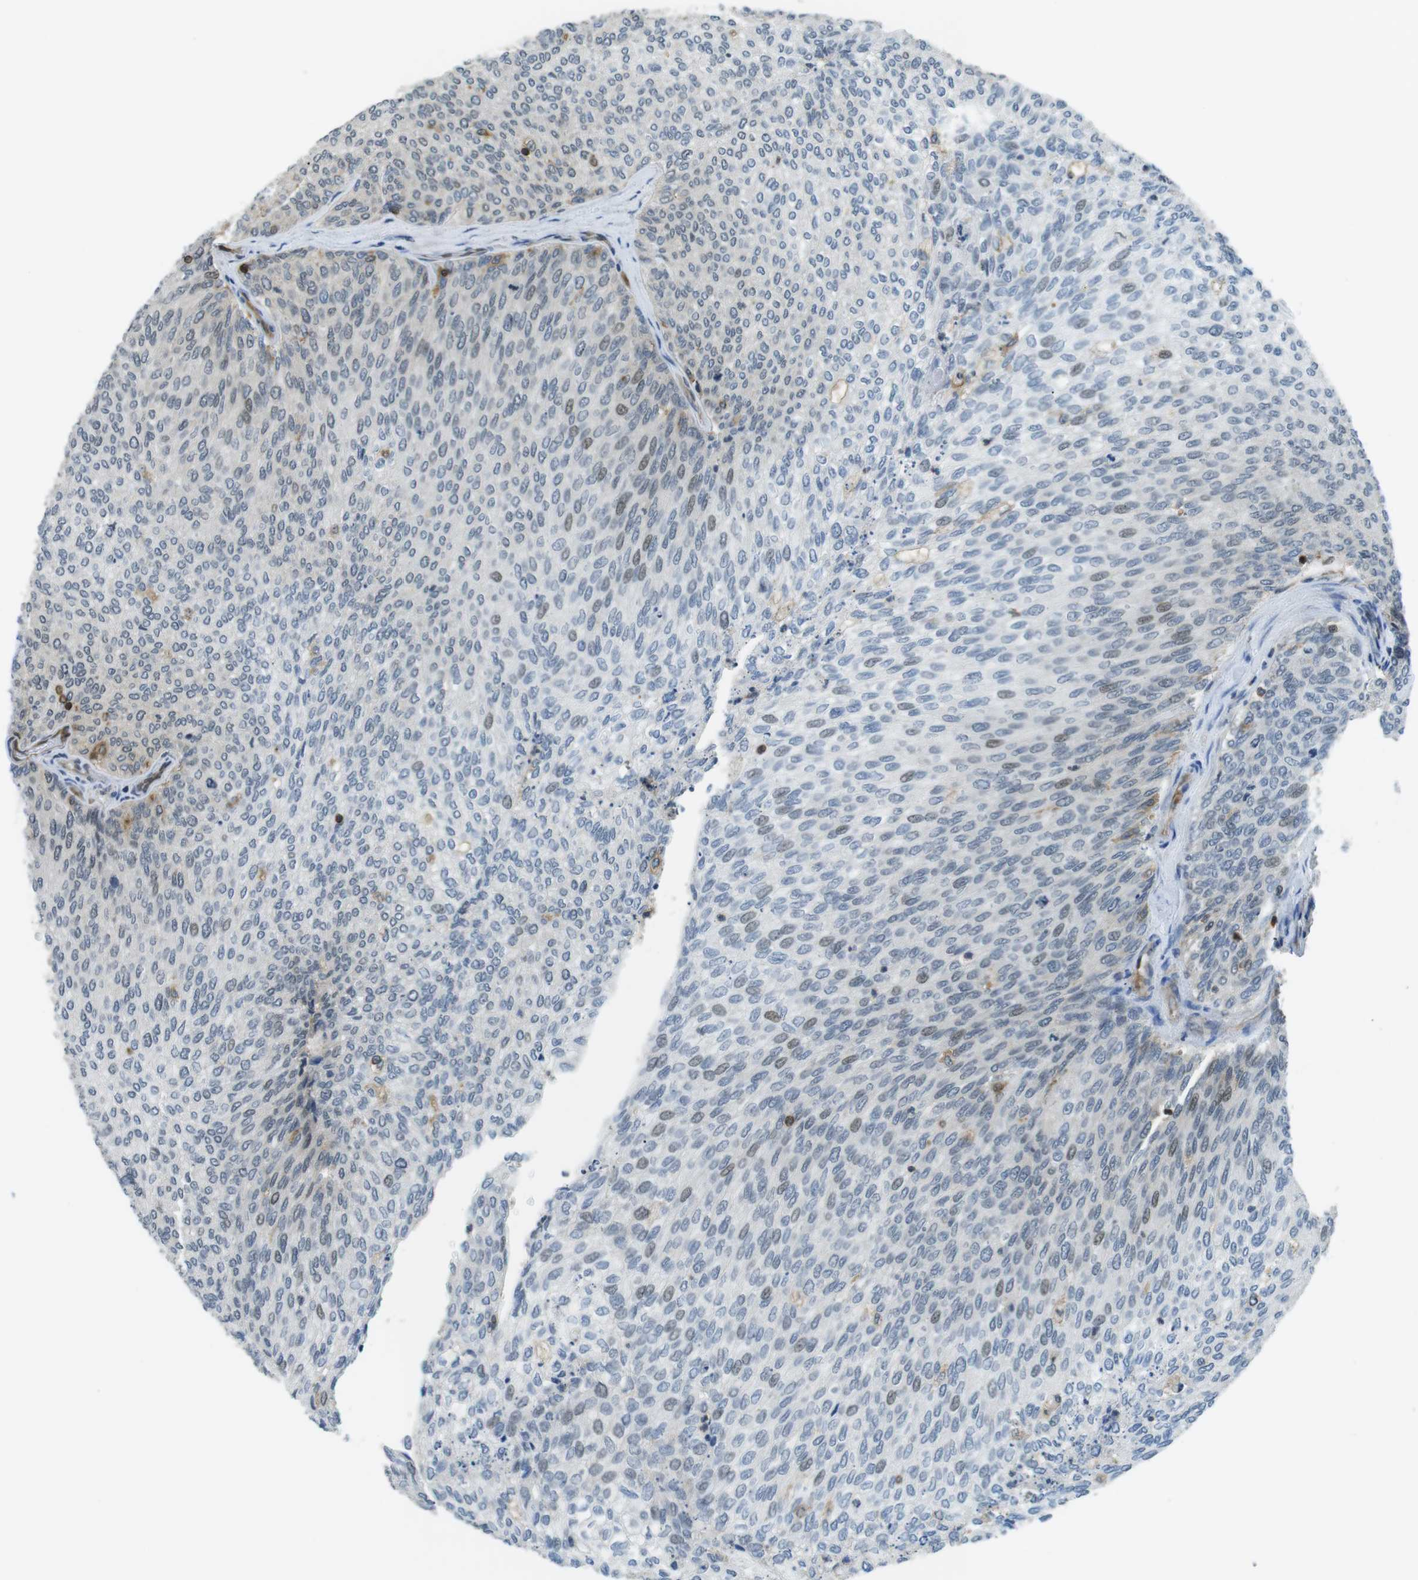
{"staining": {"intensity": "weak", "quantity": "<25%", "location": "nuclear"}, "tissue": "urothelial cancer", "cell_type": "Tumor cells", "image_type": "cancer", "snomed": [{"axis": "morphology", "description": "Urothelial carcinoma, Low grade"}, {"axis": "topography", "description": "Urinary bladder"}], "caption": "This photomicrograph is of urothelial cancer stained with immunohistochemistry to label a protein in brown with the nuclei are counter-stained blue. There is no expression in tumor cells.", "gene": "STK10", "patient": {"sex": "female", "age": 79}}